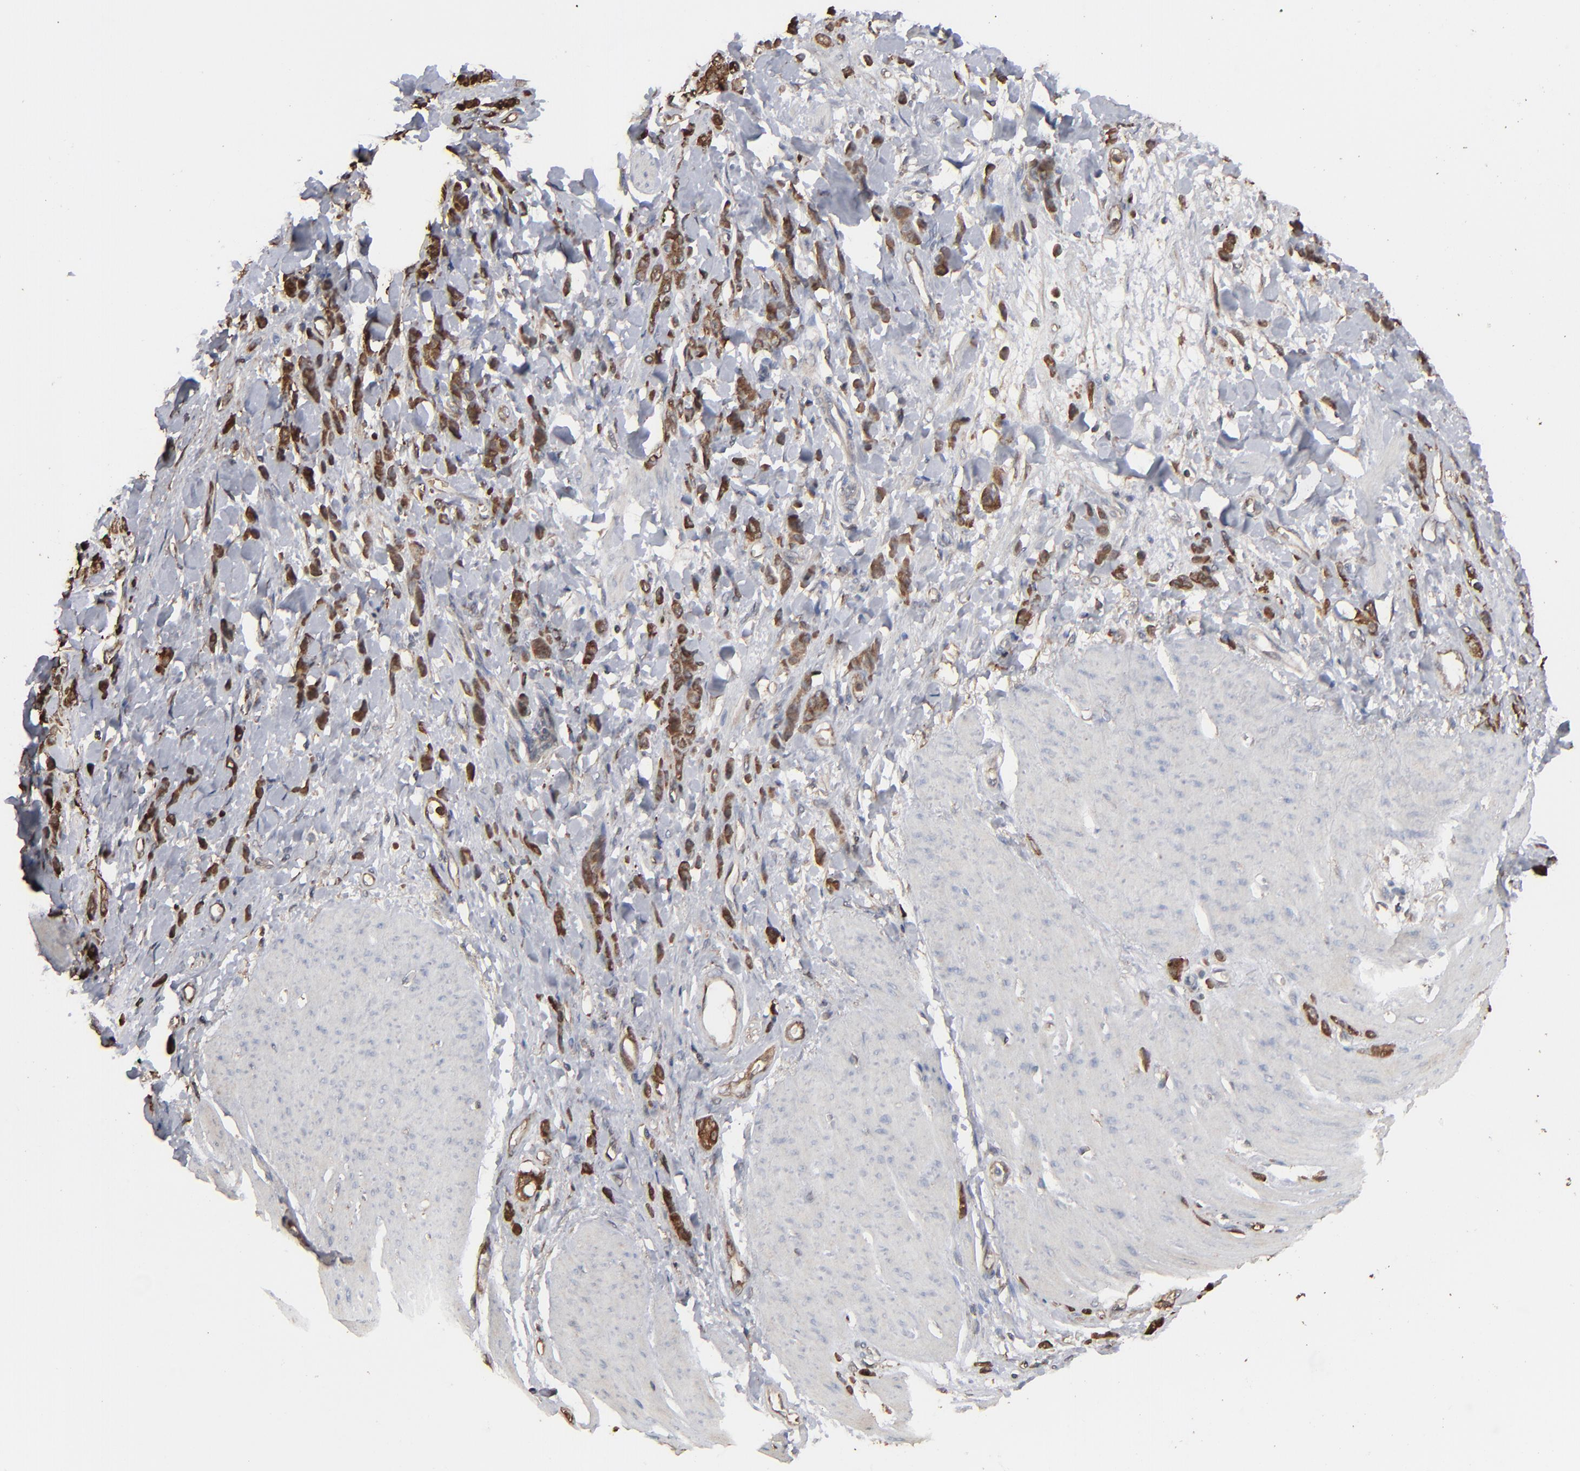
{"staining": {"intensity": "strong", "quantity": ">75%", "location": "cytoplasmic/membranous"}, "tissue": "stomach cancer", "cell_type": "Tumor cells", "image_type": "cancer", "snomed": [{"axis": "morphology", "description": "Normal tissue, NOS"}, {"axis": "morphology", "description": "Adenocarcinoma, NOS"}, {"axis": "topography", "description": "Stomach"}], "caption": "Adenocarcinoma (stomach) stained for a protein (brown) shows strong cytoplasmic/membranous positive expression in about >75% of tumor cells.", "gene": "NME1-NME2", "patient": {"sex": "male", "age": 82}}